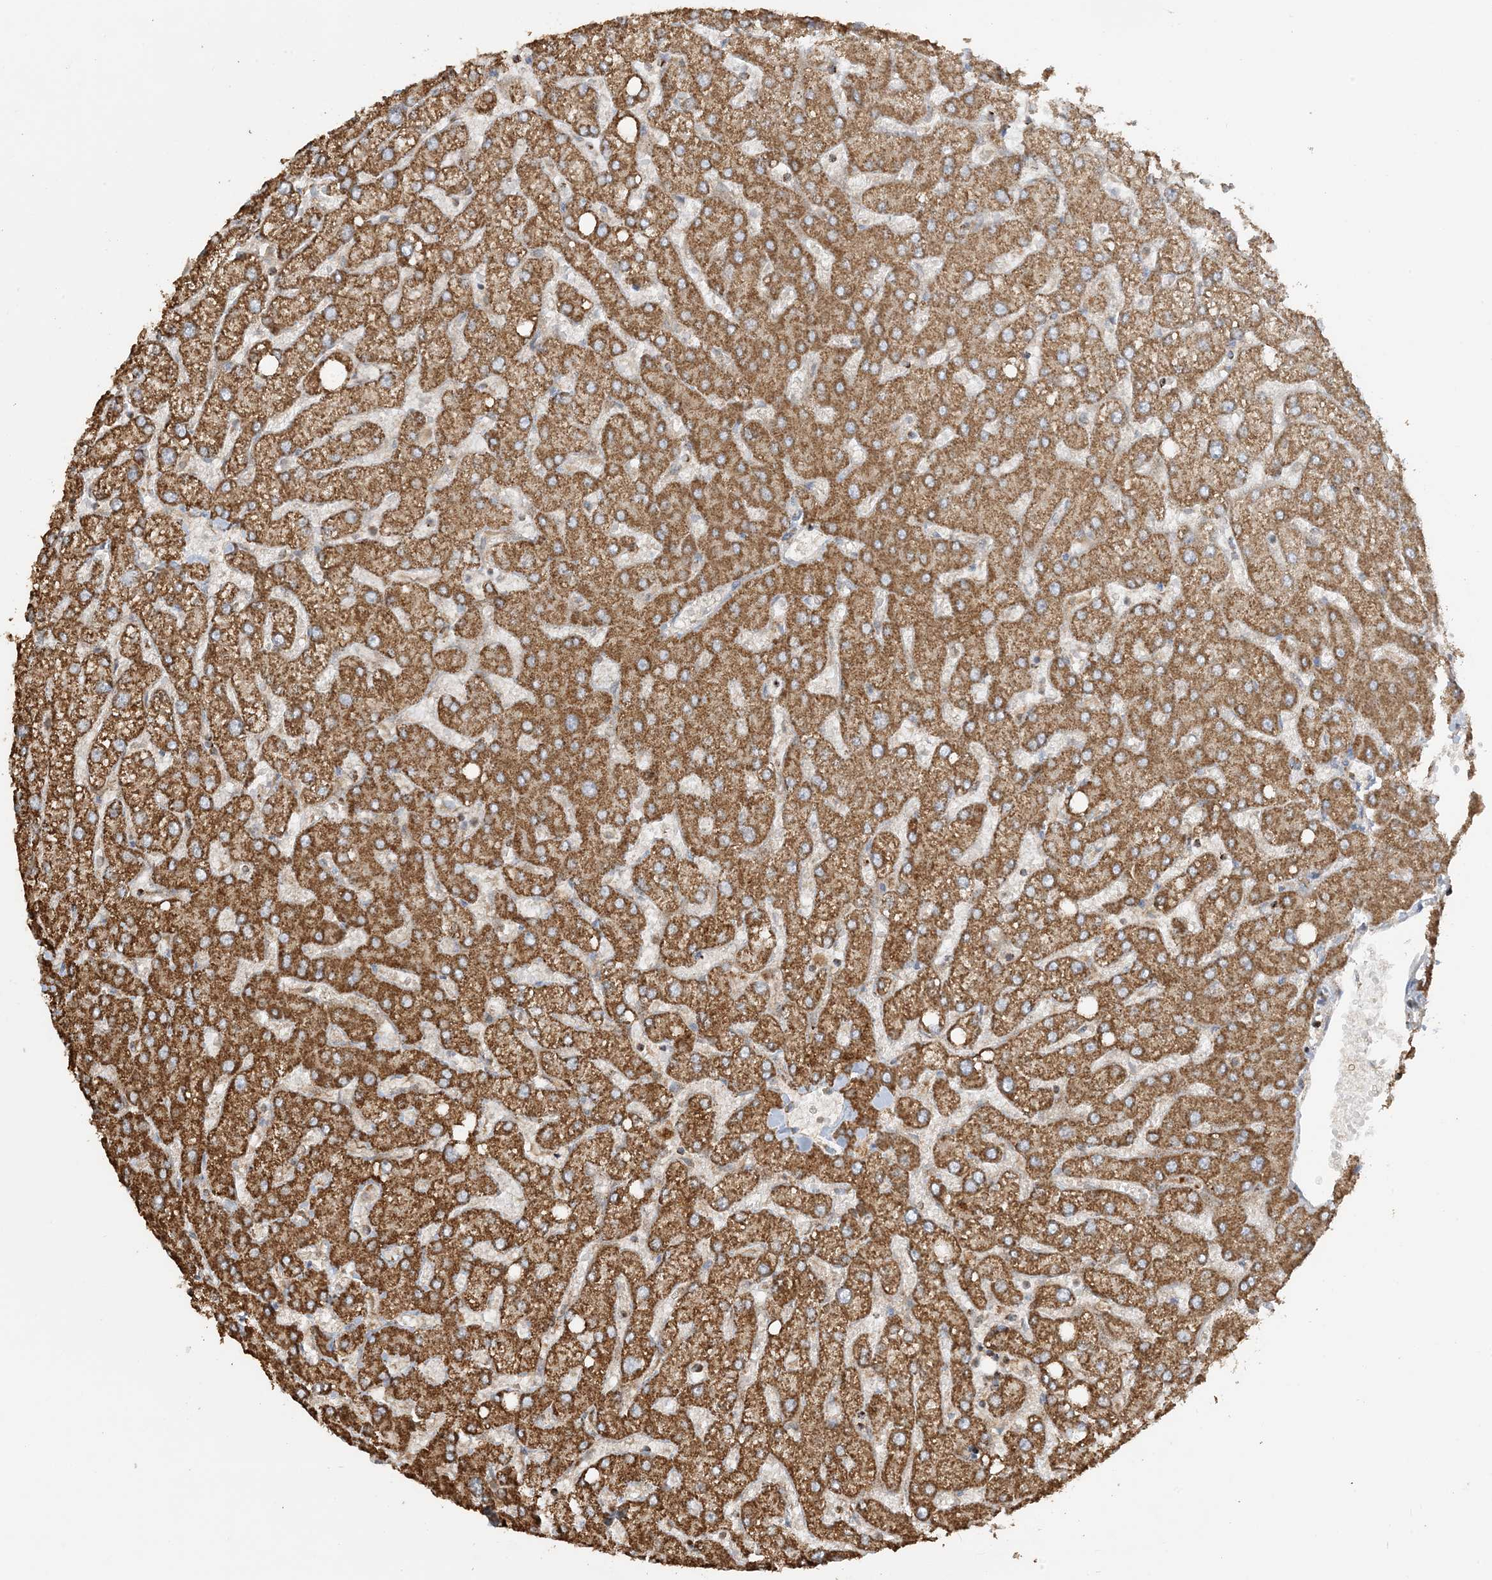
{"staining": {"intensity": "moderate", "quantity": ">75%", "location": "cytoplasmic/membranous"}, "tissue": "liver", "cell_type": "Cholangiocytes", "image_type": "normal", "snomed": [{"axis": "morphology", "description": "Normal tissue, NOS"}, {"axis": "topography", "description": "Liver"}], "caption": "Protein staining shows moderate cytoplasmic/membranous staining in approximately >75% of cholangiocytes in benign liver. (Stains: DAB (3,3'-diaminobenzidine) in brown, nuclei in blue, Microscopy: brightfield microscopy at high magnification).", "gene": "AGA", "patient": {"sex": "female", "age": 54}}